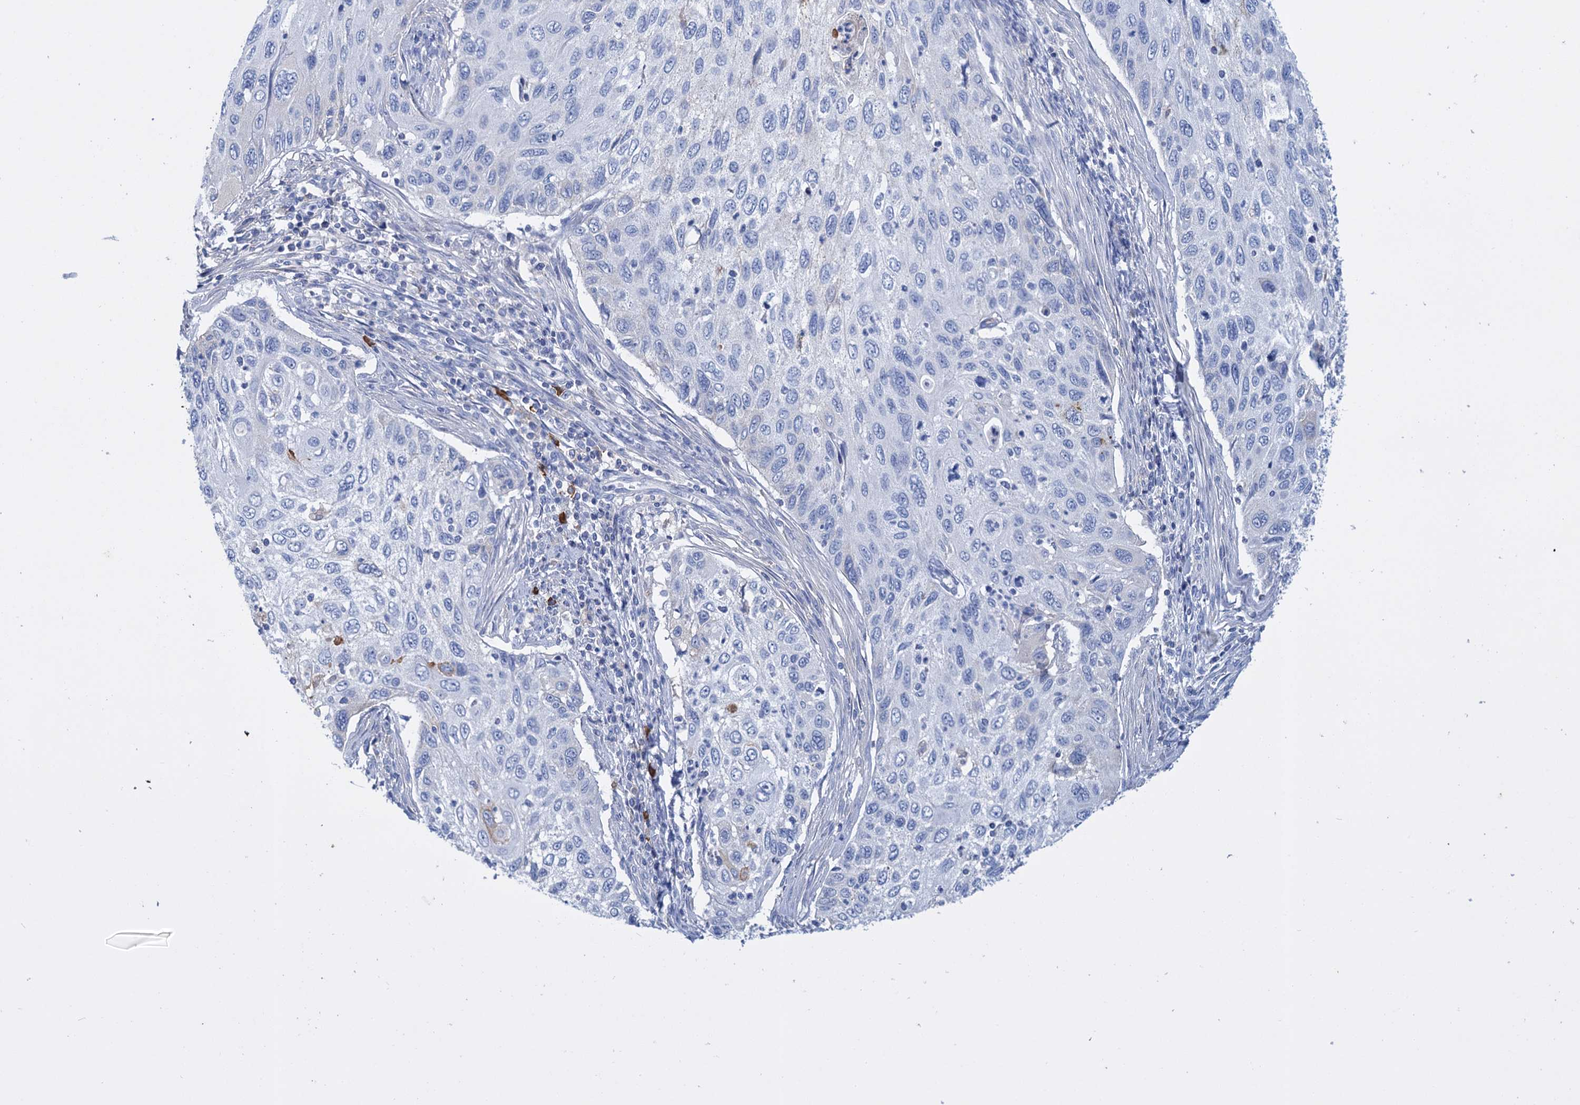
{"staining": {"intensity": "negative", "quantity": "none", "location": "none"}, "tissue": "cervical cancer", "cell_type": "Tumor cells", "image_type": "cancer", "snomed": [{"axis": "morphology", "description": "Squamous cell carcinoma, NOS"}, {"axis": "topography", "description": "Cervix"}], "caption": "Immunohistochemical staining of cervical cancer demonstrates no significant positivity in tumor cells.", "gene": "FBXW12", "patient": {"sex": "female", "age": 70}}